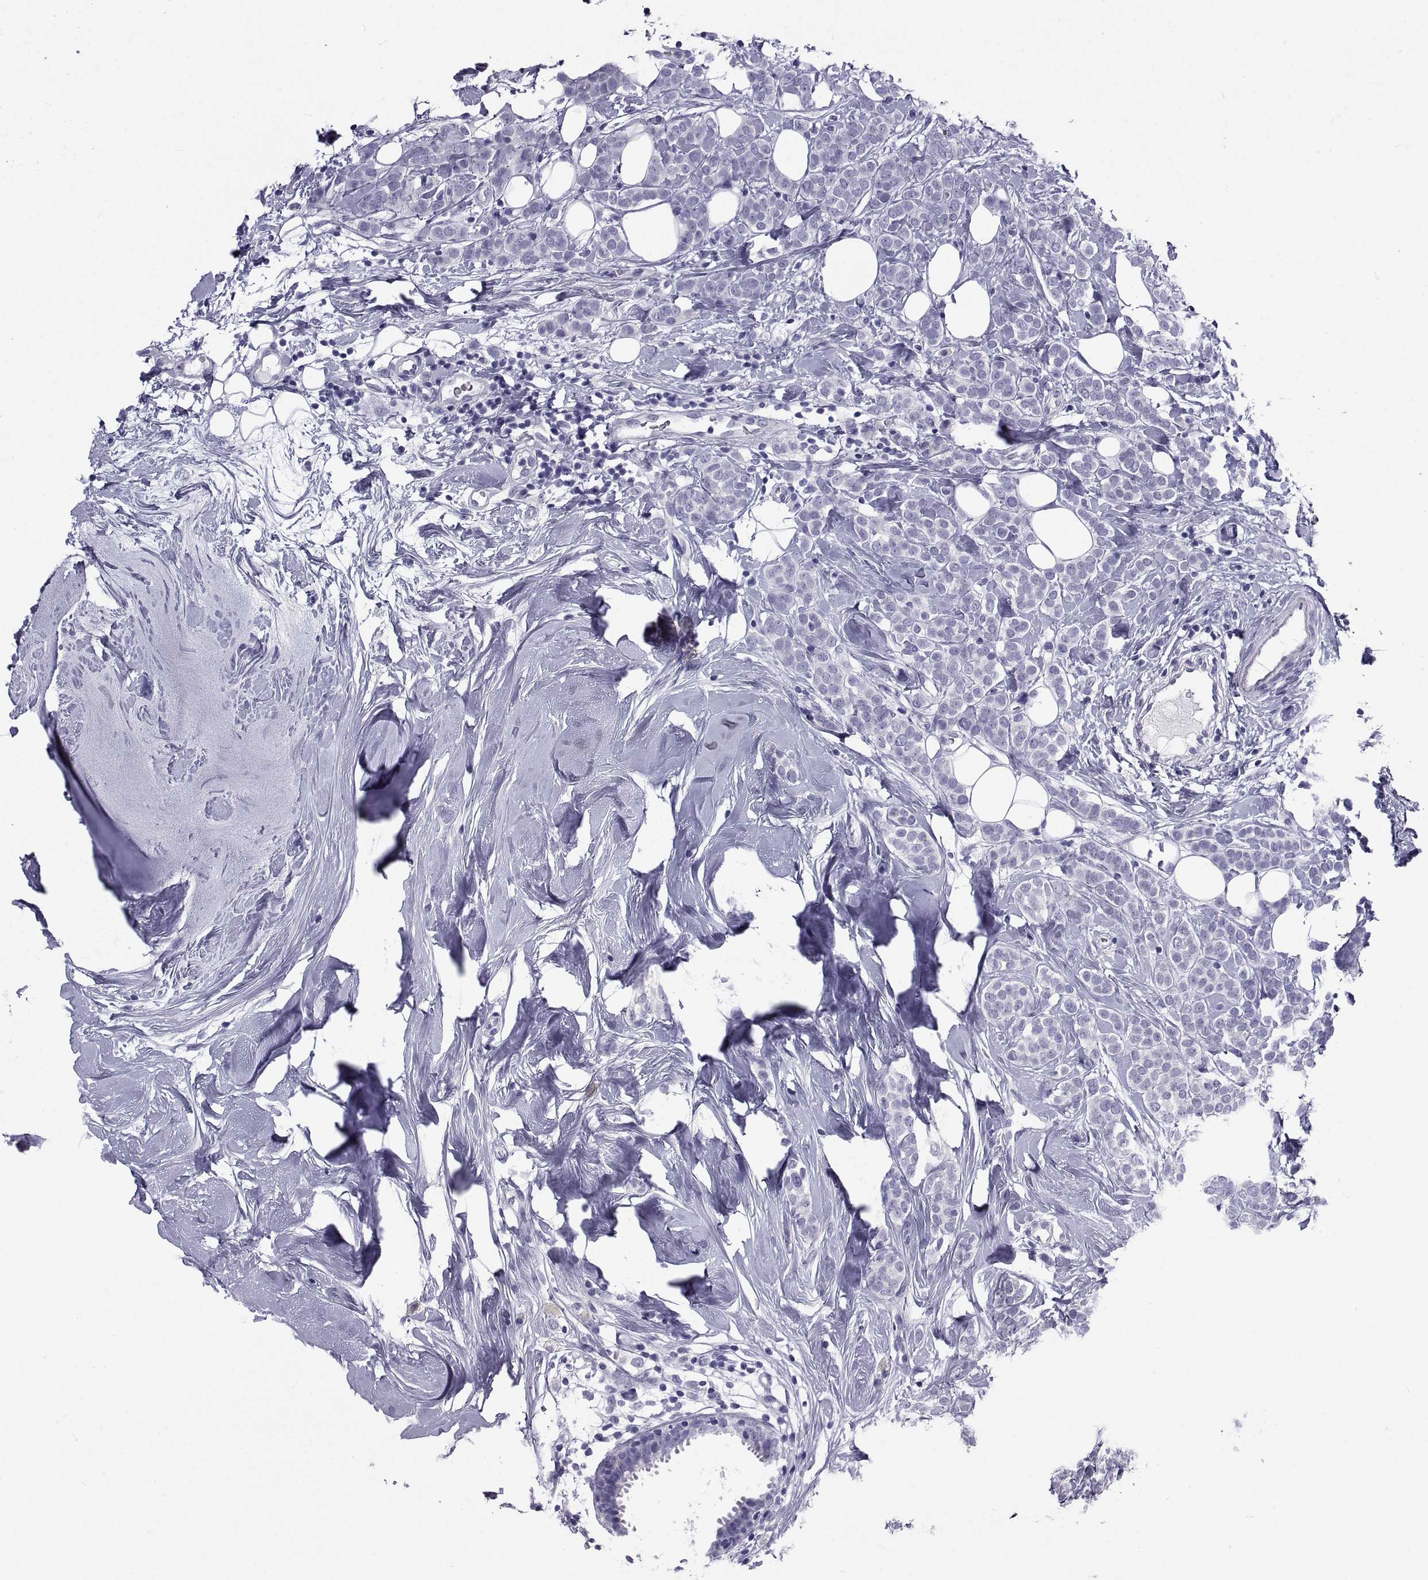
{"staining": {"intensity": "negative", "quantity": "none", "location": "none"}, "tissue": "breast cancer", "cell_type": "Tumor cells", "image_type": "cancer", "snomed": [{"axis": "morphology", "description": "Lobular carcinoma"}, {"axis": "topography", "description": "Breast"}], "caption": "DAB immunohistochemical staining of breast cancer (lobular carcinoma) shows no significant staining in tumor cells.", "gene": "NPTX2", "patient": {"sex": "female", "age": 49}}